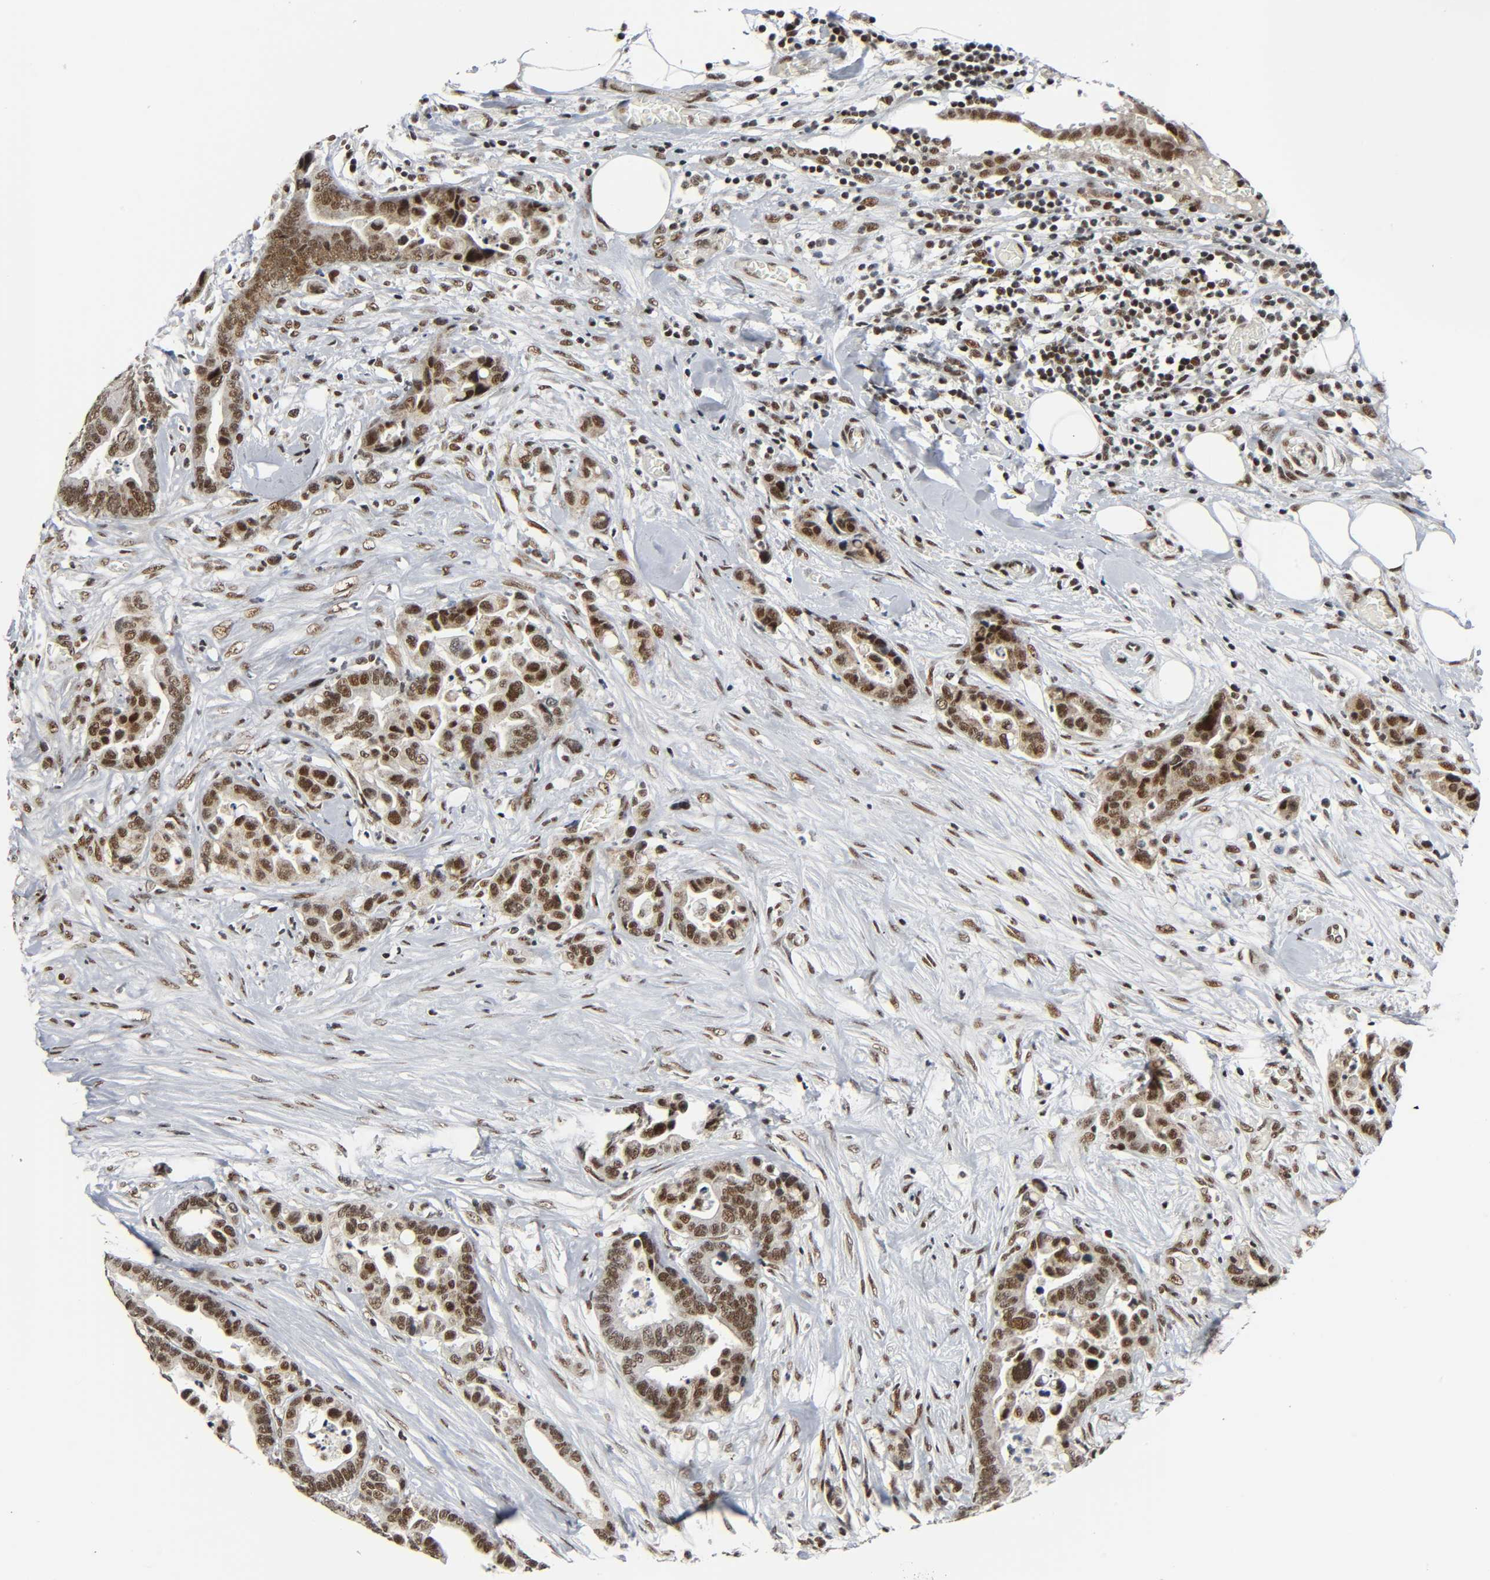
{"staining": {"intensity": "strong", "quantity": ">75%", "location": "nuclear"}, "tissue": "colorectal cancer", "cell_type": "Tumor cells", "image_type": "cancer", "snomed": [{"axis": "morphology", "description": "Adenocarcinoma, NOS"}, {"axis": "topography", "description": "Colon"}], "caption": "Immunohistochemistry (IHC) histopathology image of colorectal cancer stained for a protein (brown), which displays high levels of strong nuclear expression in about >75% of tumor cells.", "gene": "CDK9", "patient": {"sex": "male", "age": 82}}